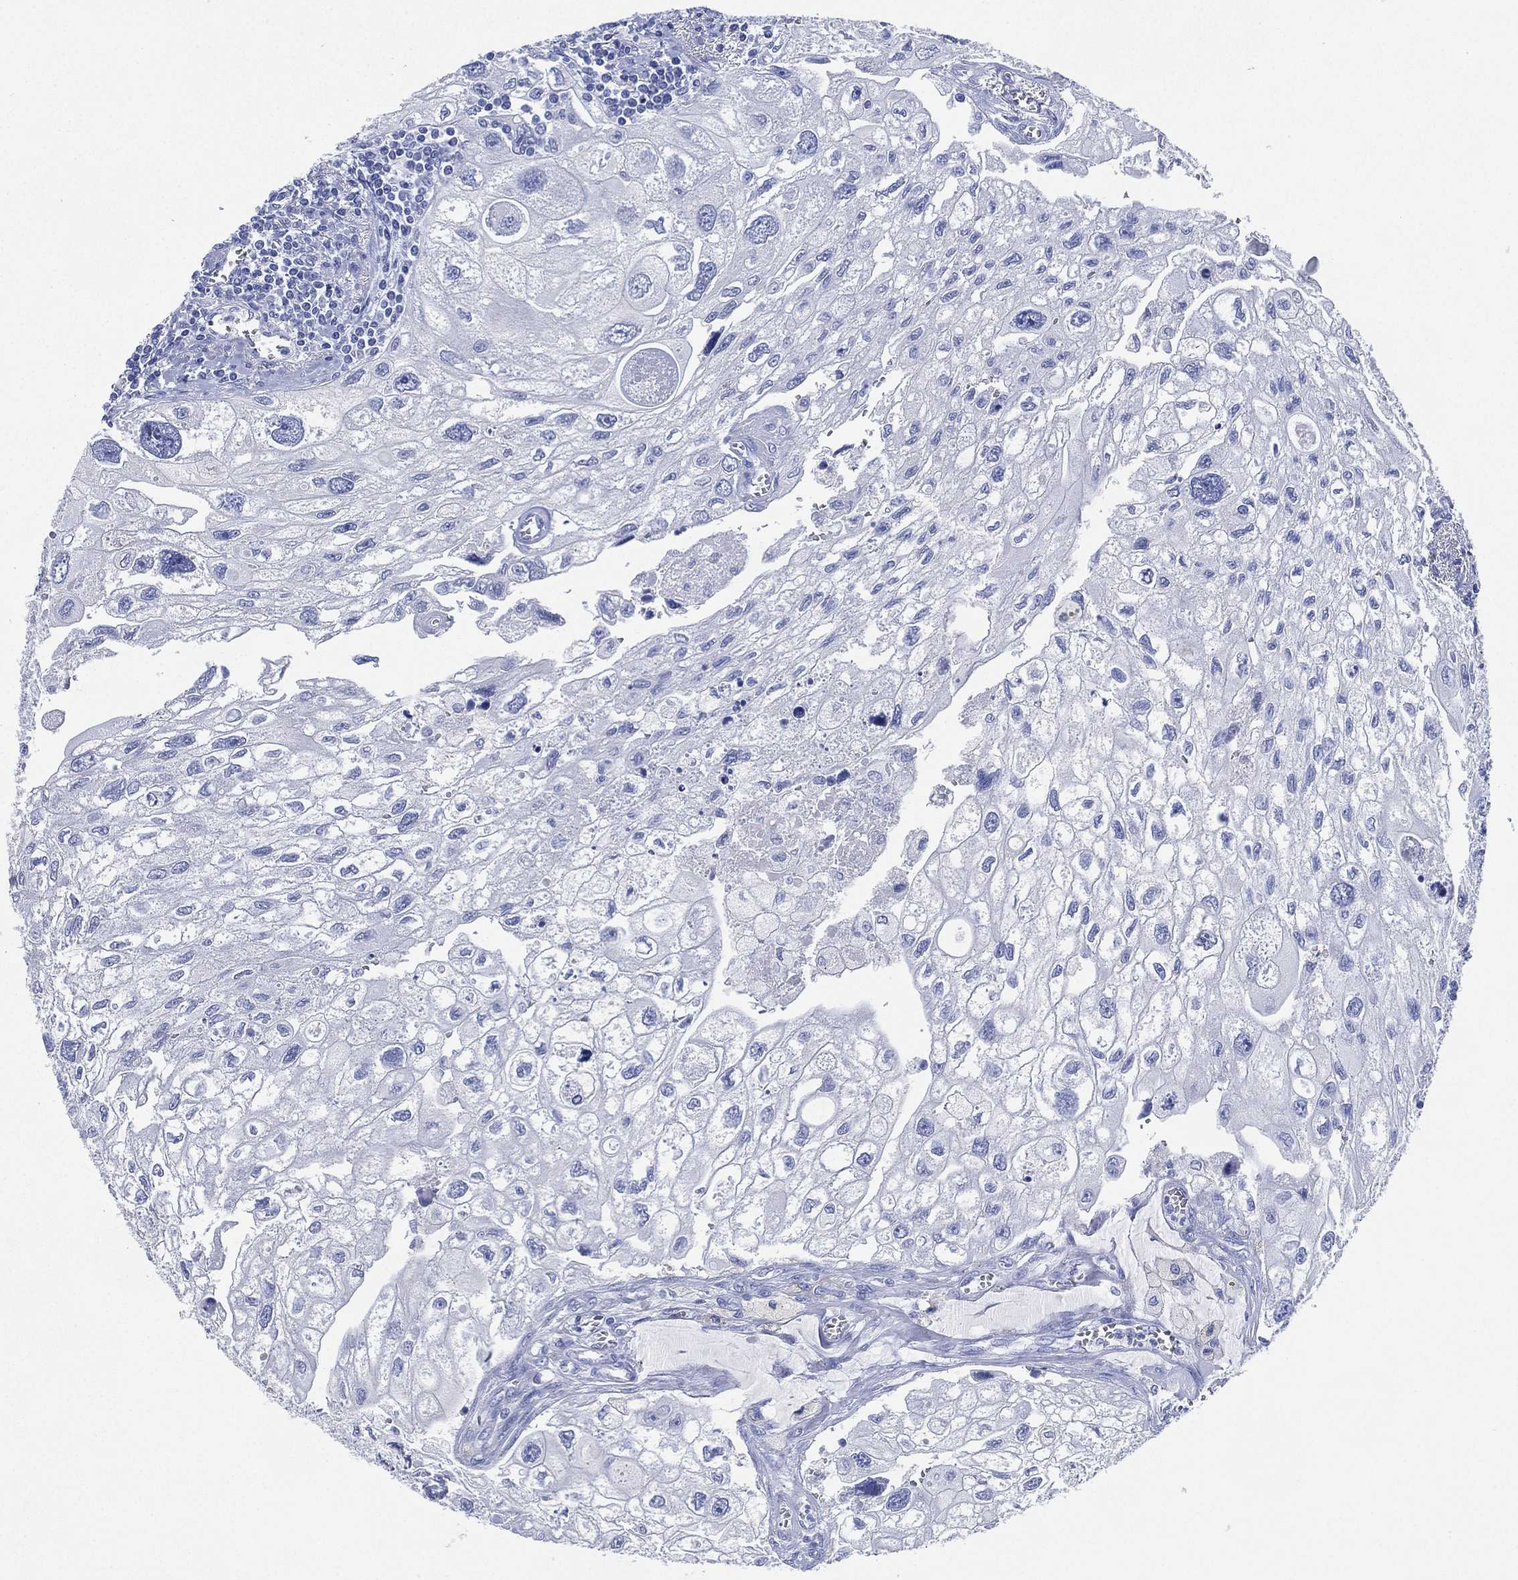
{"staining": {"intensity": "negative", "quantity": "none", "location": "none"}, "tissue": "urothelial cancer", "cell_type": "Tumor cells", "image_type": "cancer", "snomed": [{"axis": "morphology", "description": "Urothelial carcinoma, High grade"}, {"axis": "topography", "description": "Urinary bladder"}], "caption": "A photomicrograph of human urothelial cancer is negative for staining in tumor cells.", "gene": "SIGLECL1", "patient": {"sex": "male", "age": 59}}